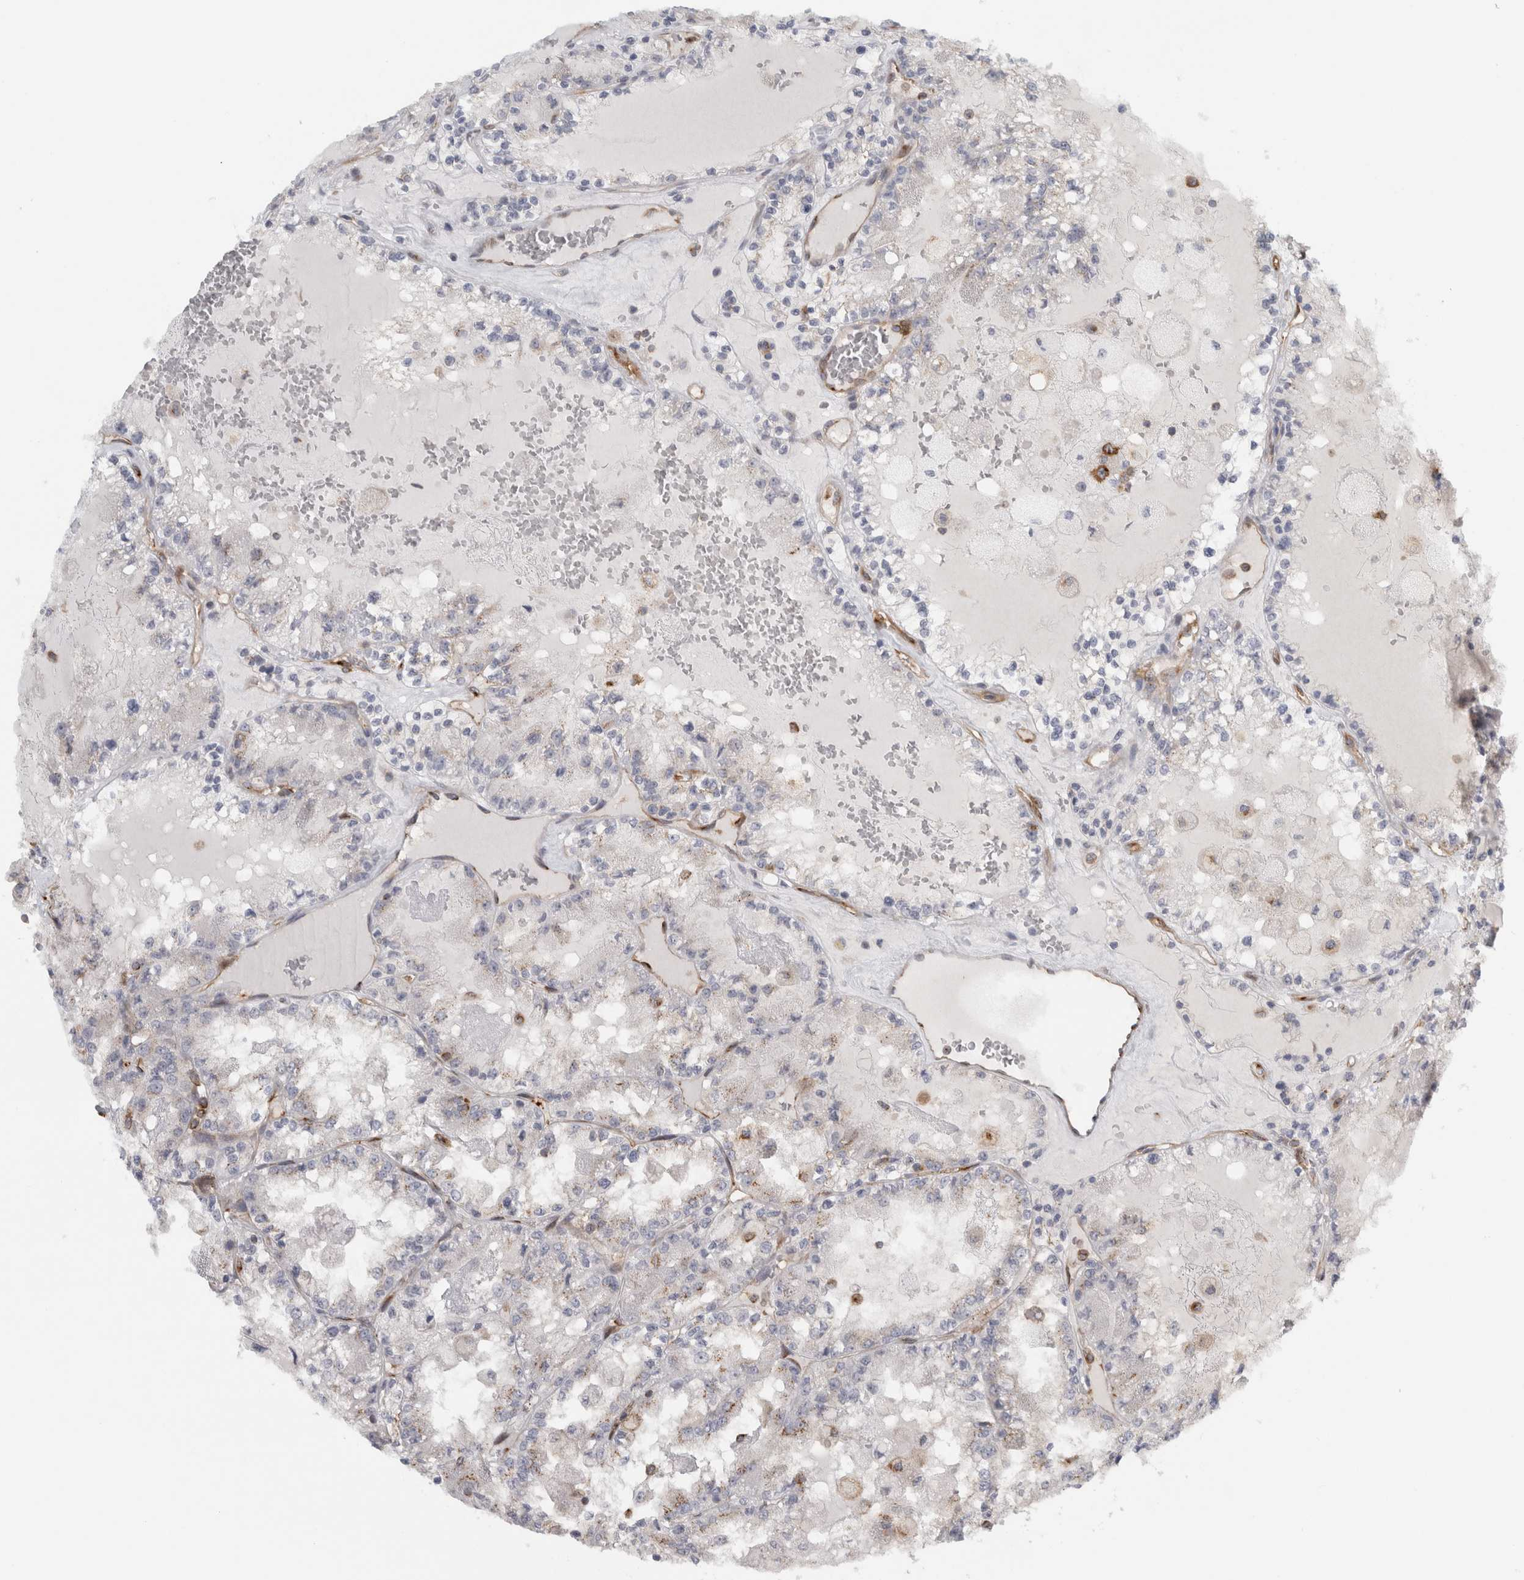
{"staining": {"intensity": "weak", "quantity": "<25%", "location": "cytoplasmic/membranous"}, "tissue": "renal cancer", "cell_type": "Tumor cells", "image_type": "cancer", "snomed": [{"axis": "morphology", "description": "Adenocarcinoma, NOS"}, {"axis": "topography", "description": "Kidney"}], "caption": "Immunohistochemical staining of renal cancer (adenocarcinoma) demonstrates no significant staining in tumor cells. (DAB immunohistochemistry (IHC) with hematoxylin counter stain).", "gene": "PEX6", "patient": {"sex": "female", "age": 56}}